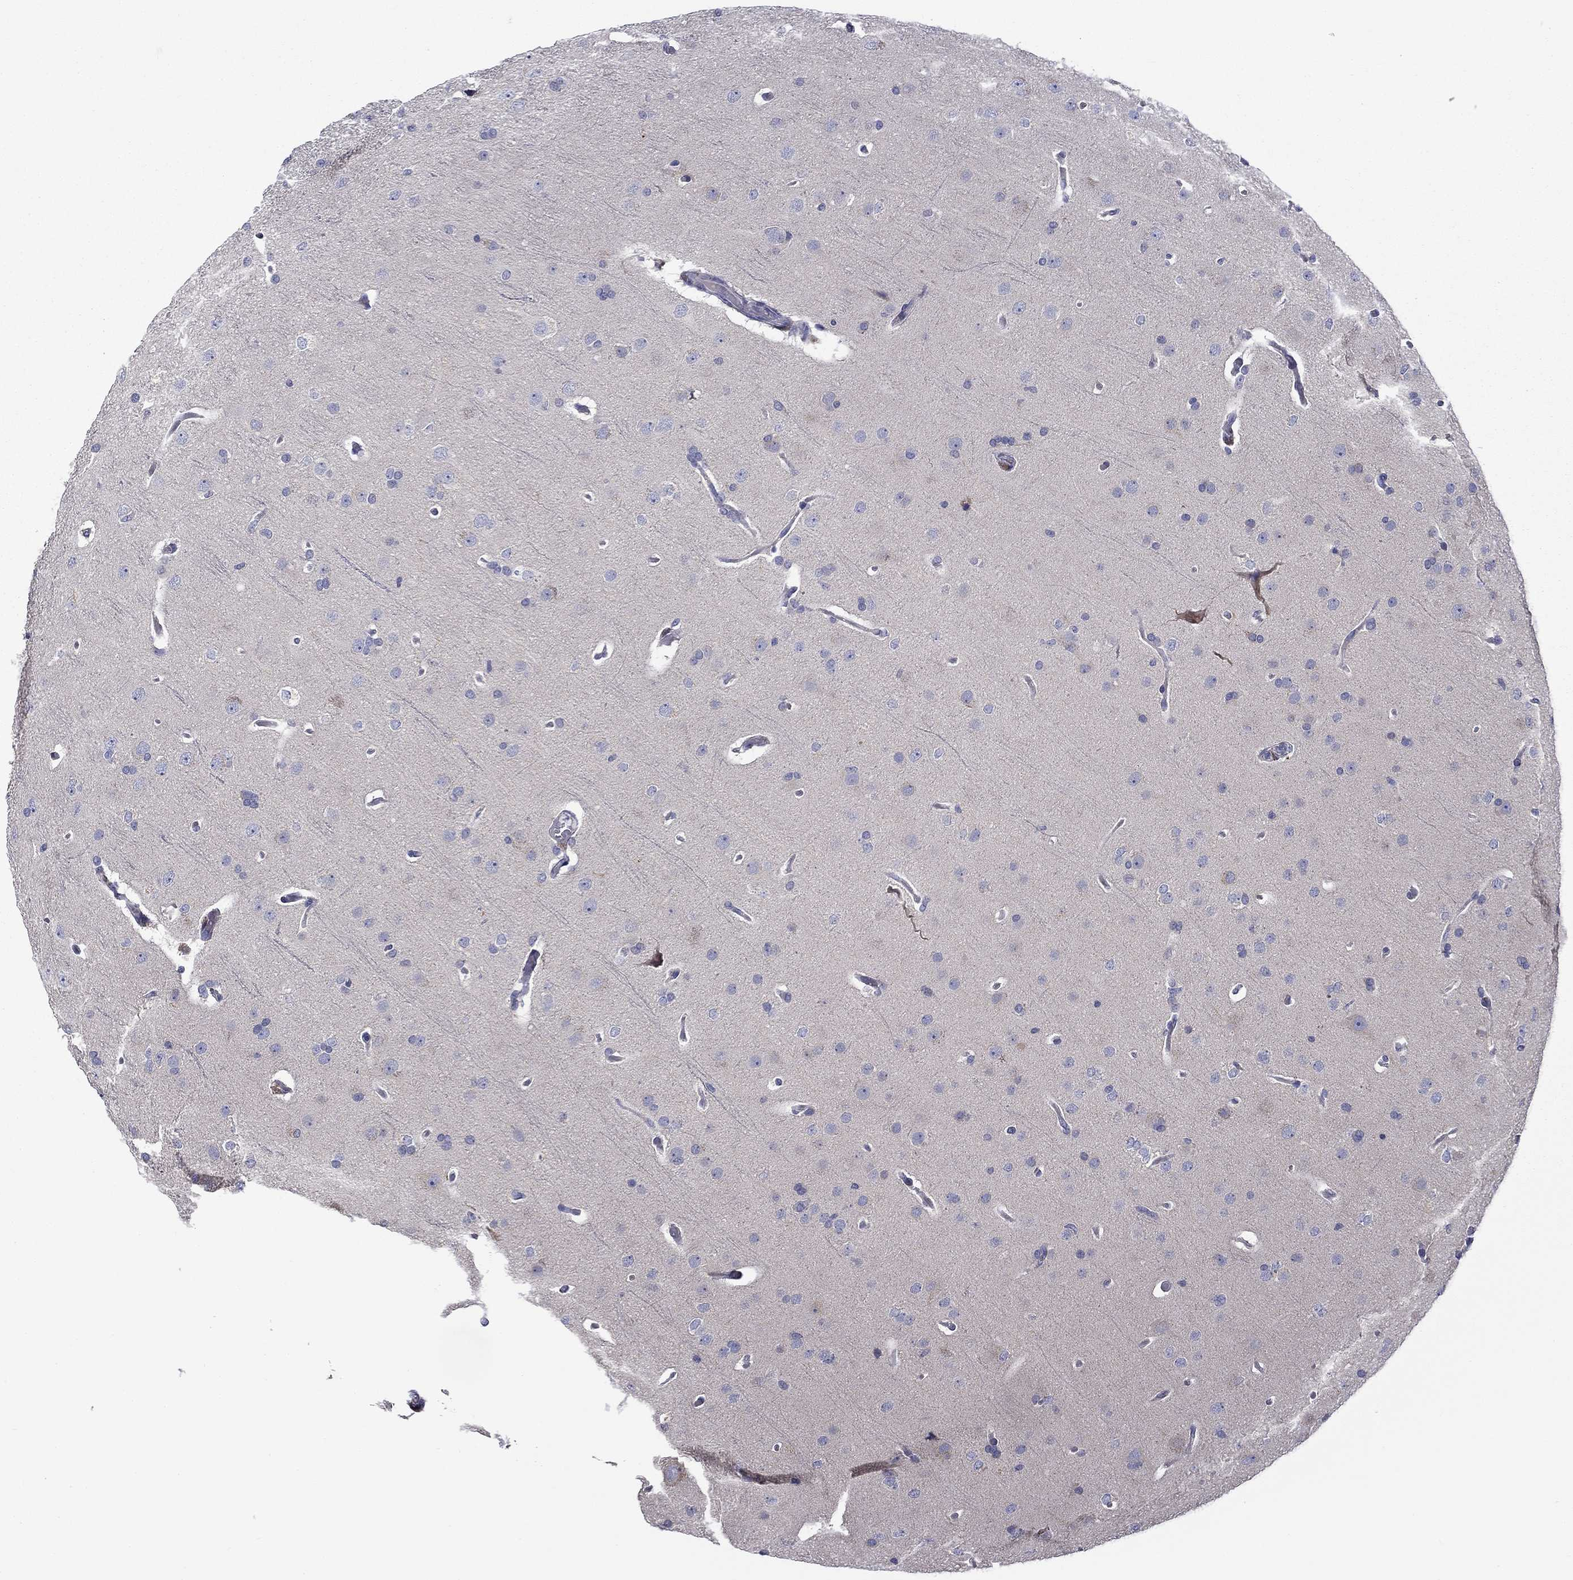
{"staining": {"intensity": "negative", "quantity": "none", "location": "none"}, "tissue": "glioma", "cell_type": "Tumor cells", "image_type": "cancer", "snomed": [{"axis": "morphology", "description": "Glioma, malignant, Low grade"}, {"axis": "topography", "description": "Brain"}], "caption": "There is no significant expression in tumor cells of malignant glioma (low-grade).", "gene": "SPATA7", "patient": {"sex": "male", "age": 41}}